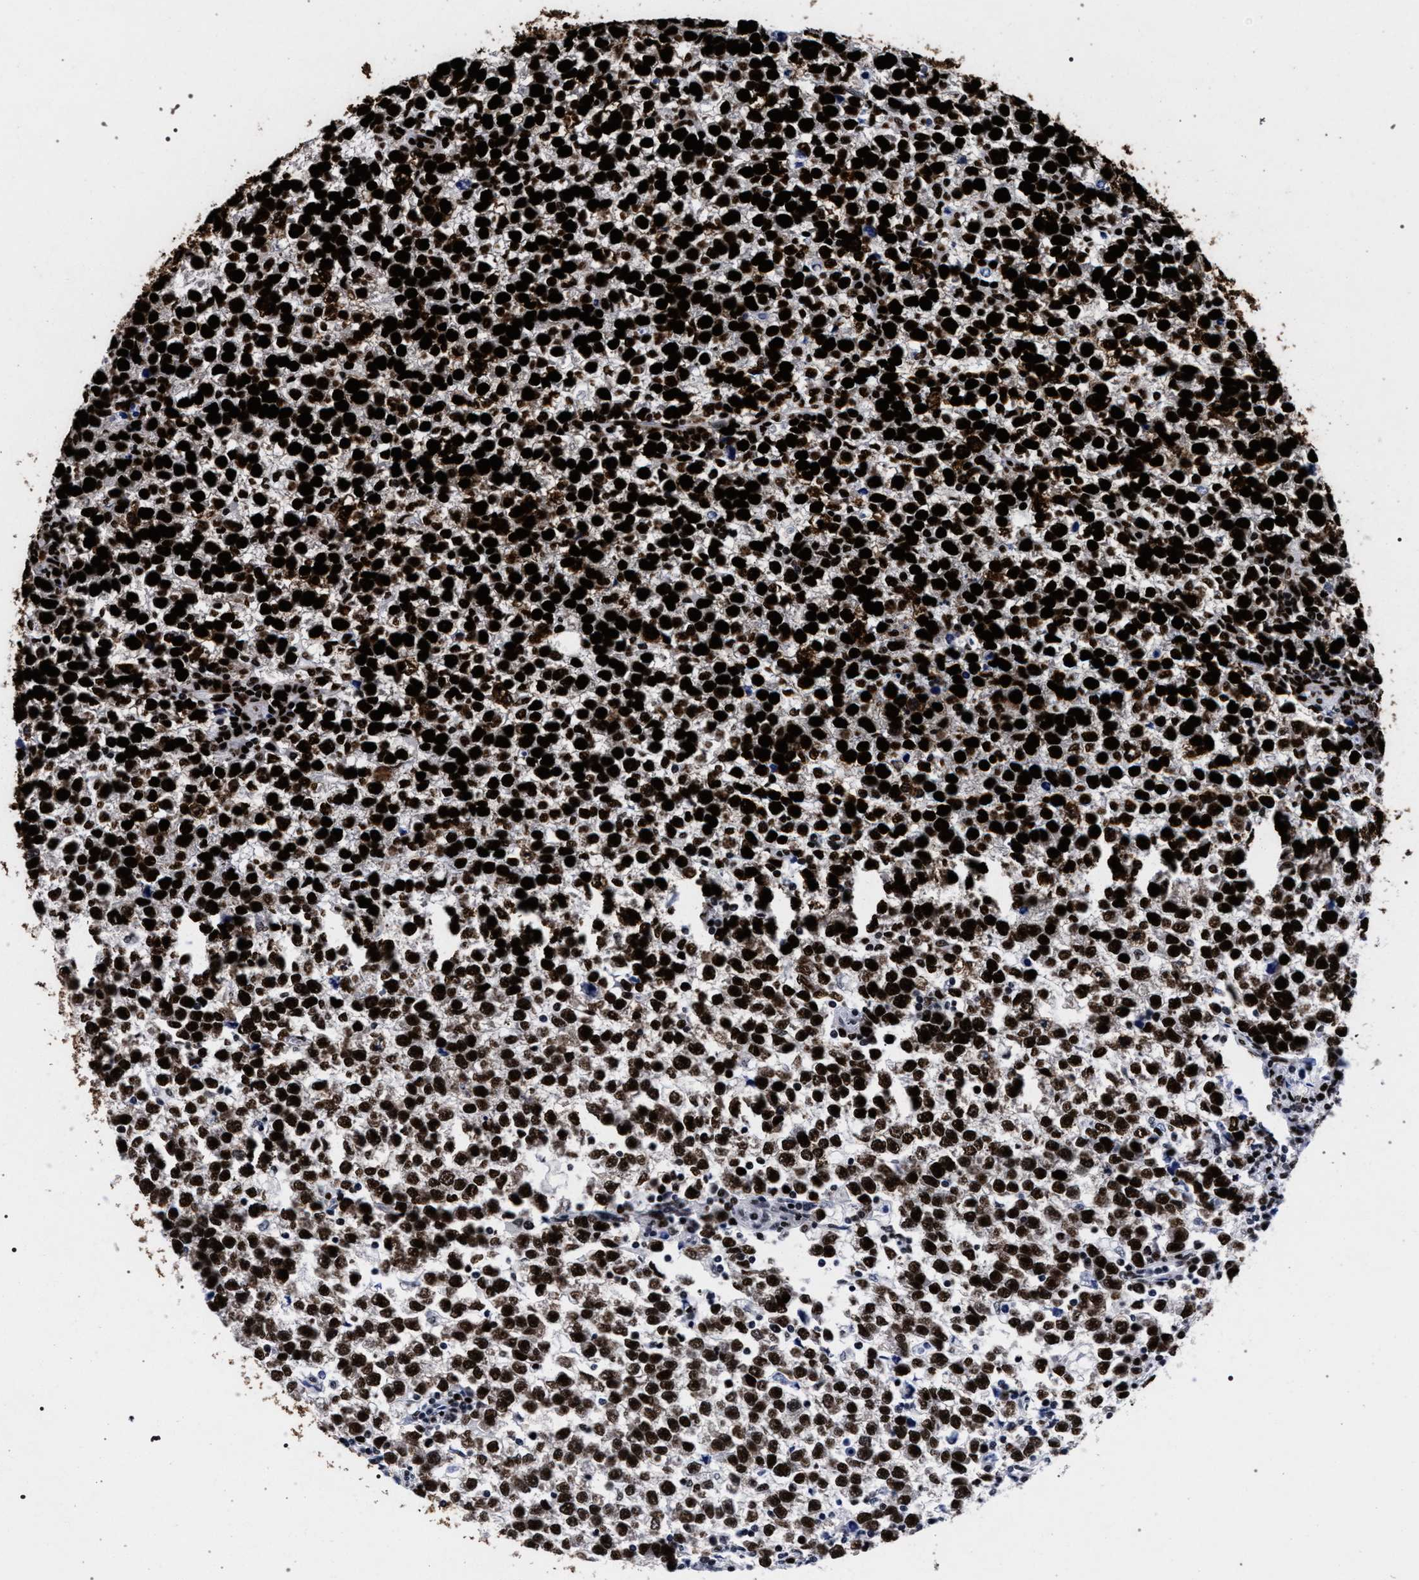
{"staining": {"intensity": "strong", "quantity": ">75%", "location": "nuclear"}, "tissue": "testis cancer", "cell_type": "Tumor cells", "image_type": "cancer", "snomed": [{"axis": "morphology", "description": "Normal tissue, NOS"}, {"axis": "morphology", "description": "Seminoma, NOS"}, {"axis": "topography", "description": "Testis"}], "caption": "Protein analysis of seminoma (testis) tissue reveals strong nuclear positivity in about >75% of tumor cells. (Brightfield microscopy of DAB IHC at high magnification).", "gene": "HNRNPA1", "patient": {"sex": "male", "age": 43}}